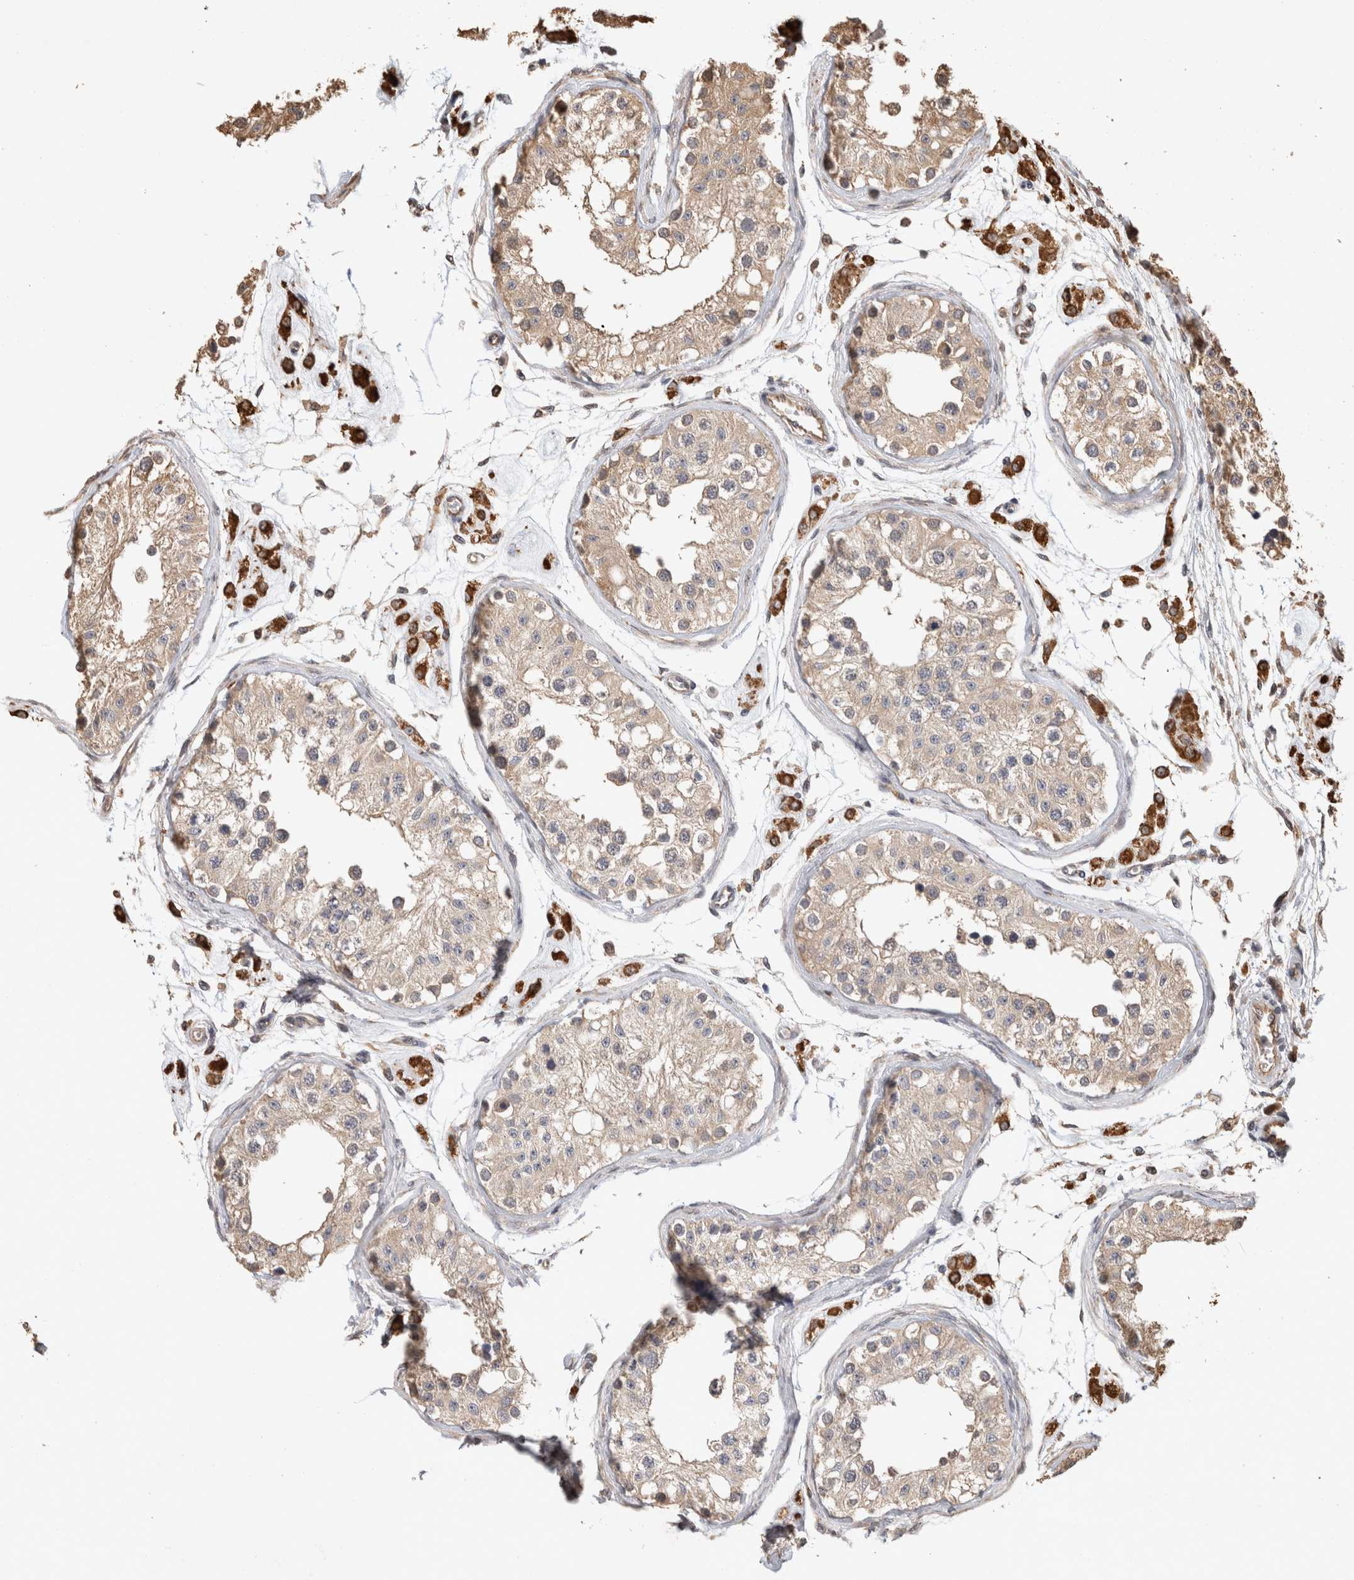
{"staining": {"intensity": "weak", "quantity": "25%-75%", "location": "cytoplasmic/membranous"}, "tissue": "testis", "cell_type": "Cells in seminiferous ducts", "image_type": "normal", "snomed": [{"axis": "morphology", "description": "Normal tissue, NOS"}, {"axis": "morphology", "description": "Adenocarcinoma, metastatic, NOS"}, {"axis": "topography", "description": "Testis"}], "caption": "This photomicrograph displays immunohistochemistry (IHC) staining of normal human testis, with low weak cytoplasmic/membranous staining in about 25%-75% of cells in seminiferous ducts.", "gene": "CLIP1", "patient": {"sex": "male", "age": 26}}